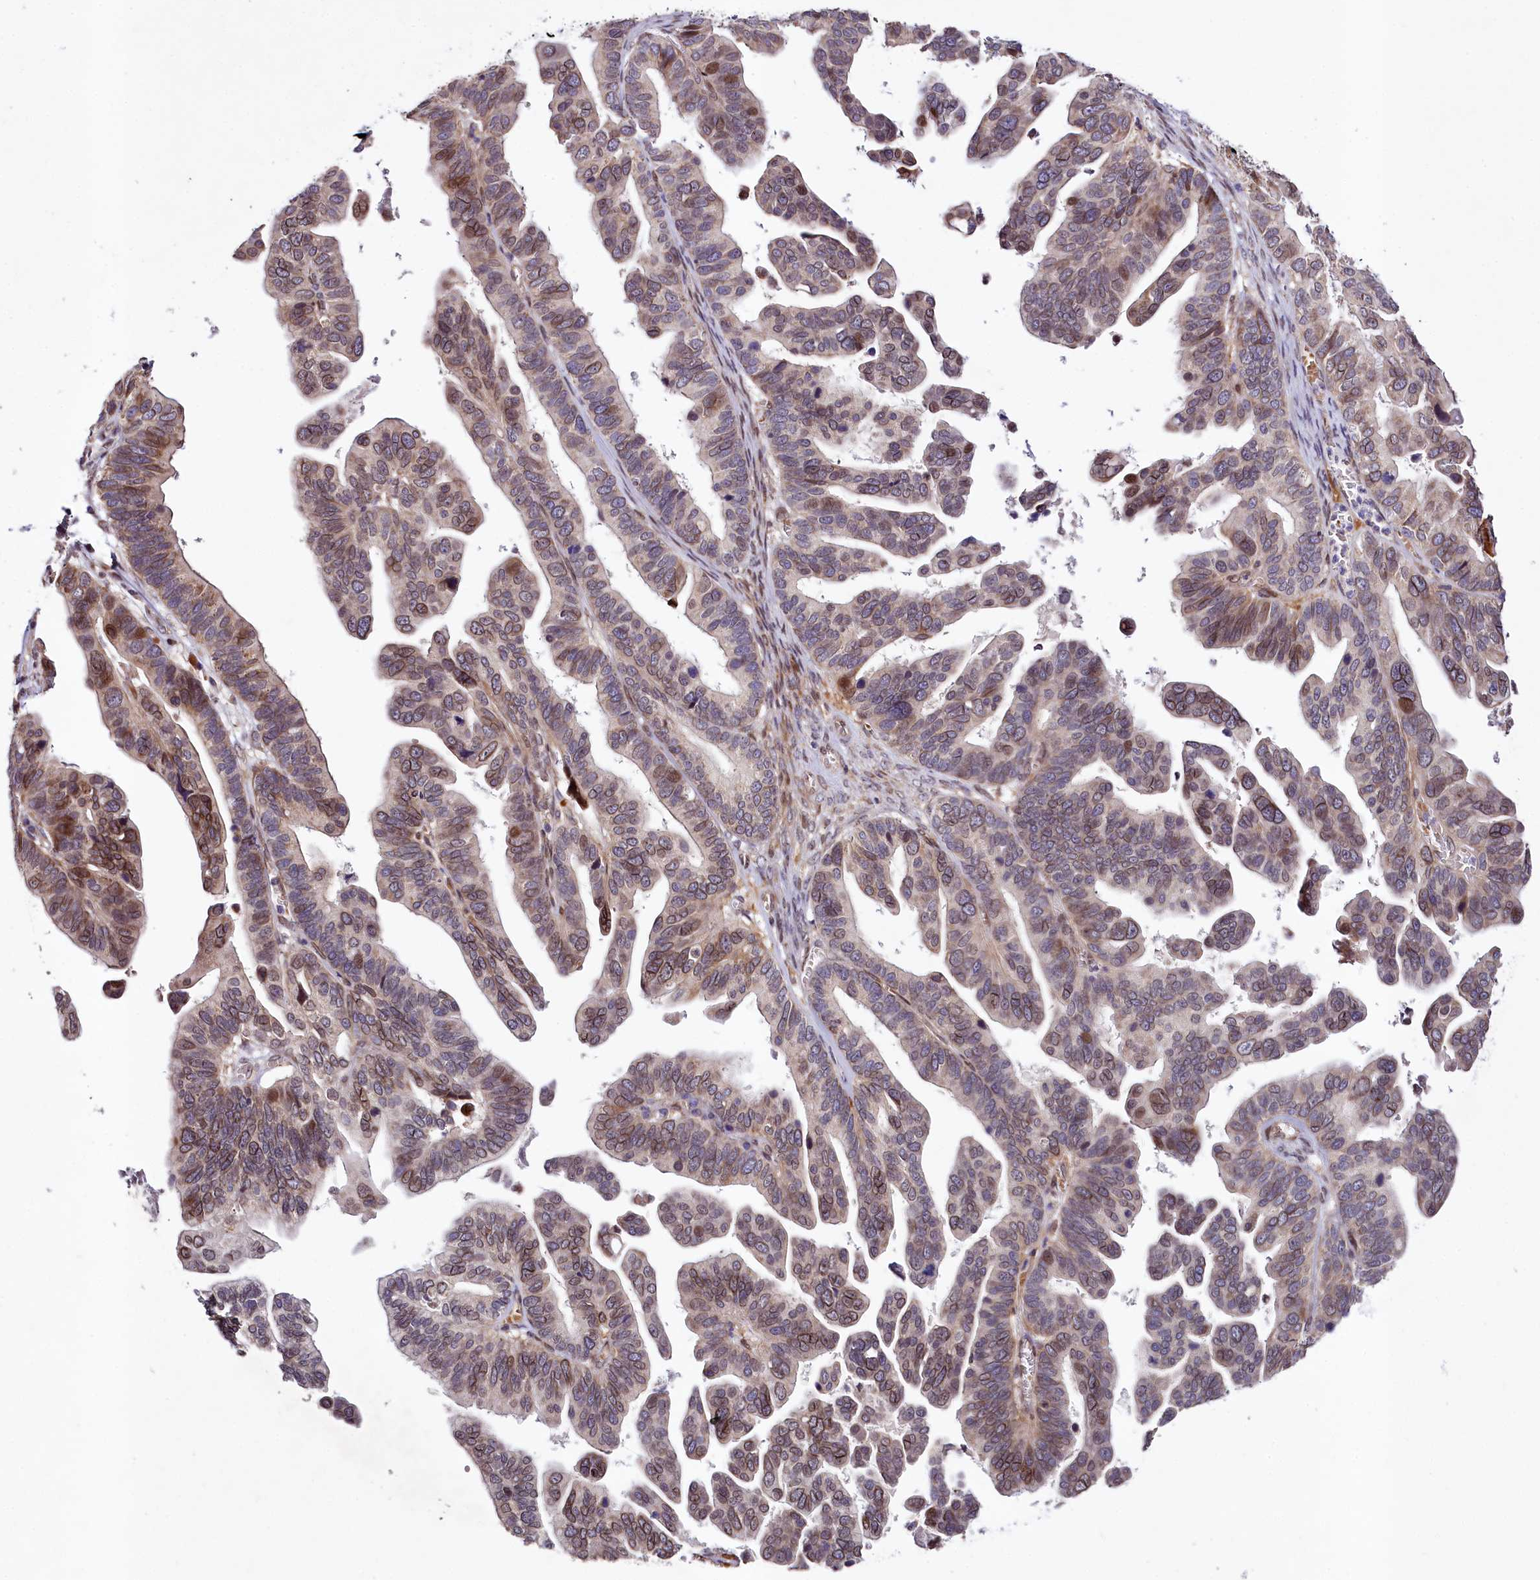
{"staining": {"intensity": "moderate", "quantity": "<25%", "location": "nuclear"}, "tissue": "ovarian cancer", "cell_type": "Tumor cells", "image_type": "cancer", "snomed": [{"axis": "morphology", "description": "Cystadenocarcinoma, serous, NOS"}, {"axis": "topography", "description": "Ovary"}], "caption": "Moderate nuclear staining for a protein is present in about <25% of tumor cells of ovarian cancer using IHC.", "gene": "ZNF226", "patient": {"sex": "female", "age": 56}}